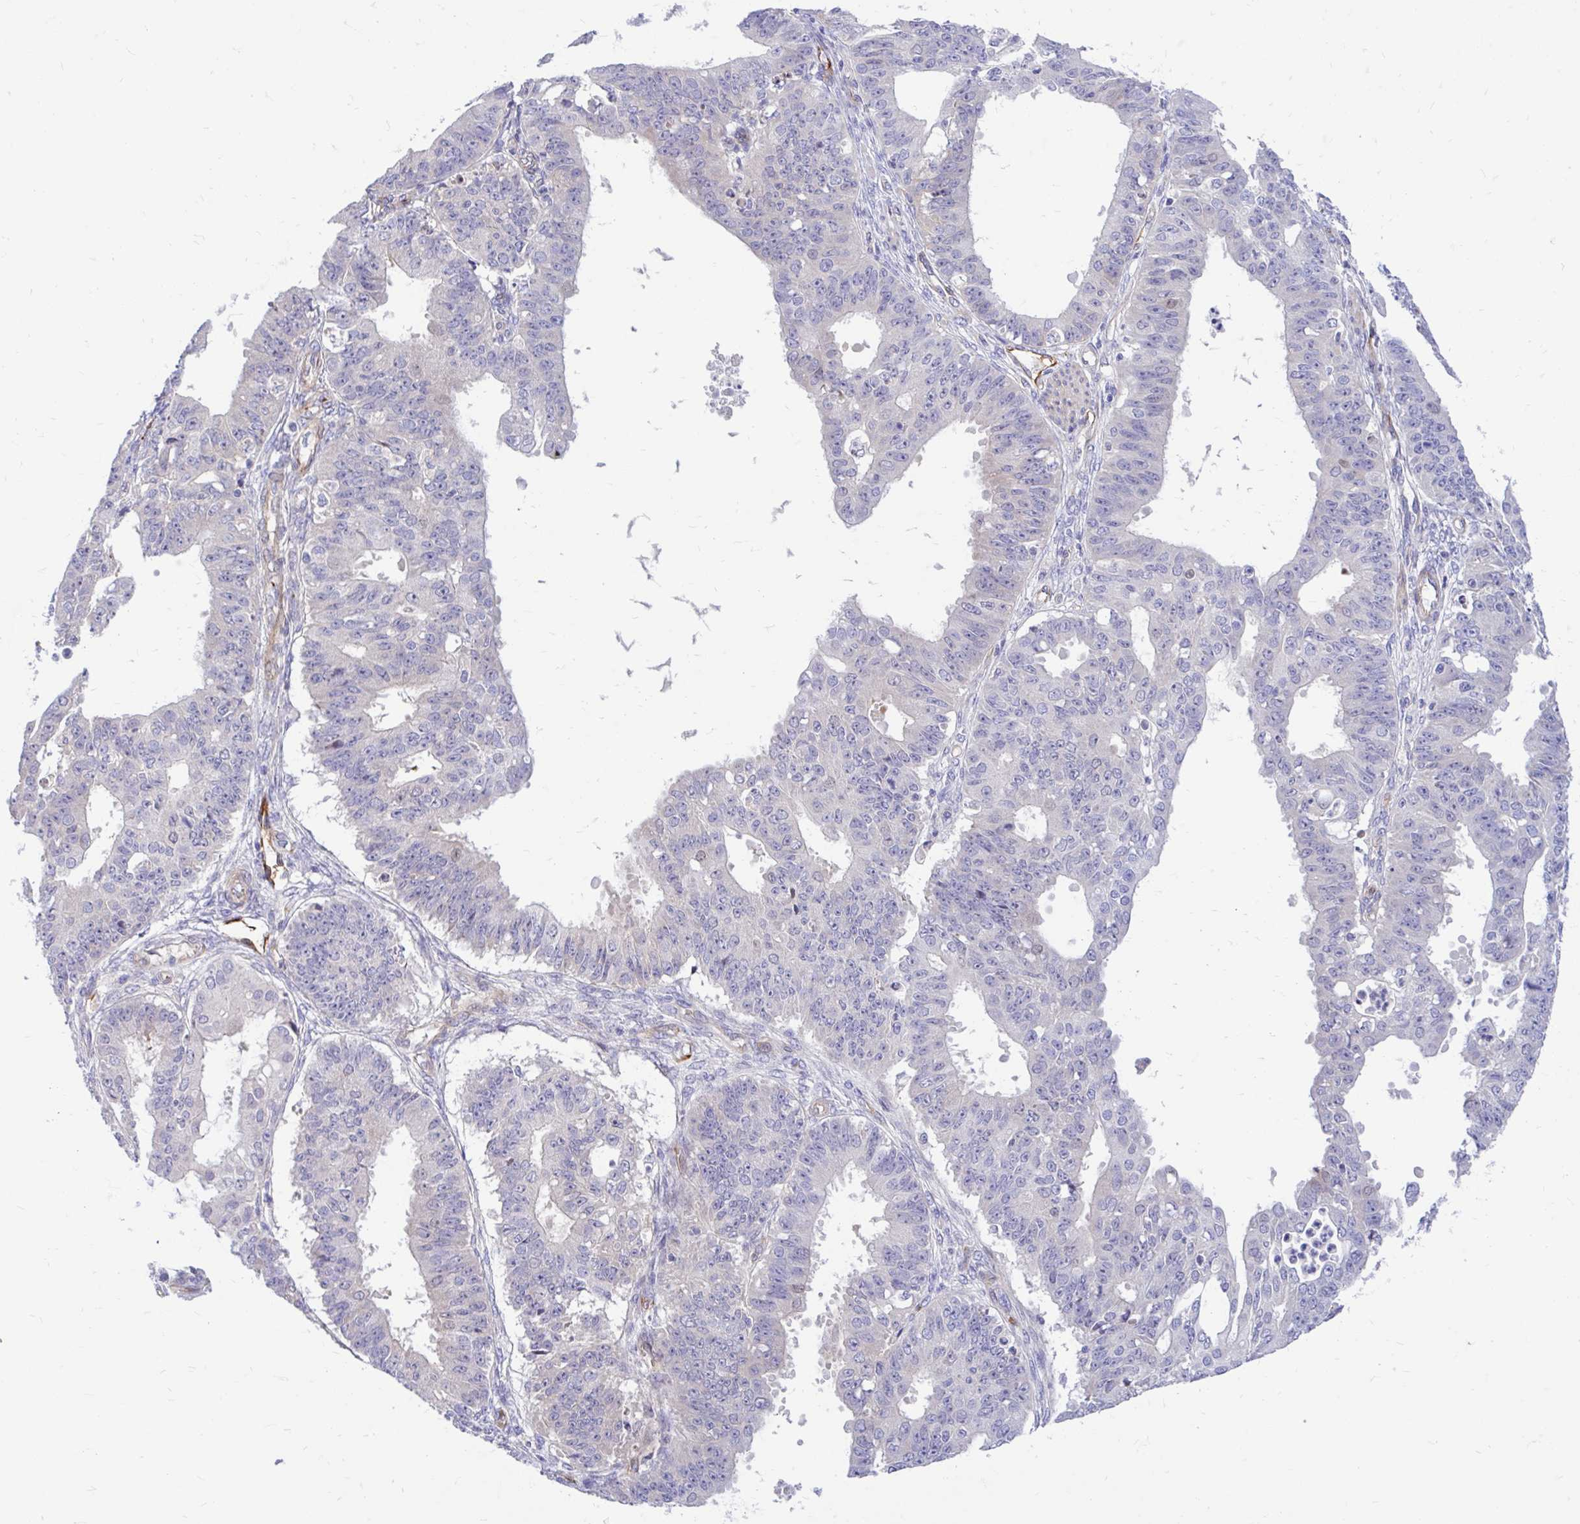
{"staining": {"intensity": "negative", "quantity": "none", "location": "none"}, "tissue": "ovarian cancer", "cell_type": "Tumor cells", "image_type": "cancer", "snomed": [{"axis": "morphology", "description": "Carcinoma, endometroid"}, {"axis": "topography", "description": "Appendix"}, {"axis": "topography", "description": "Ovary"}], "caption": "High magnification brightfield microscopy of endometroid carcinoma (ovarian) stained with DAB (brown) and counterstained with hematoxylin (blue): tumor cells show no significant expression.", "gene": "ESPNL", "patient": {"sex": "female", "age": 42}}